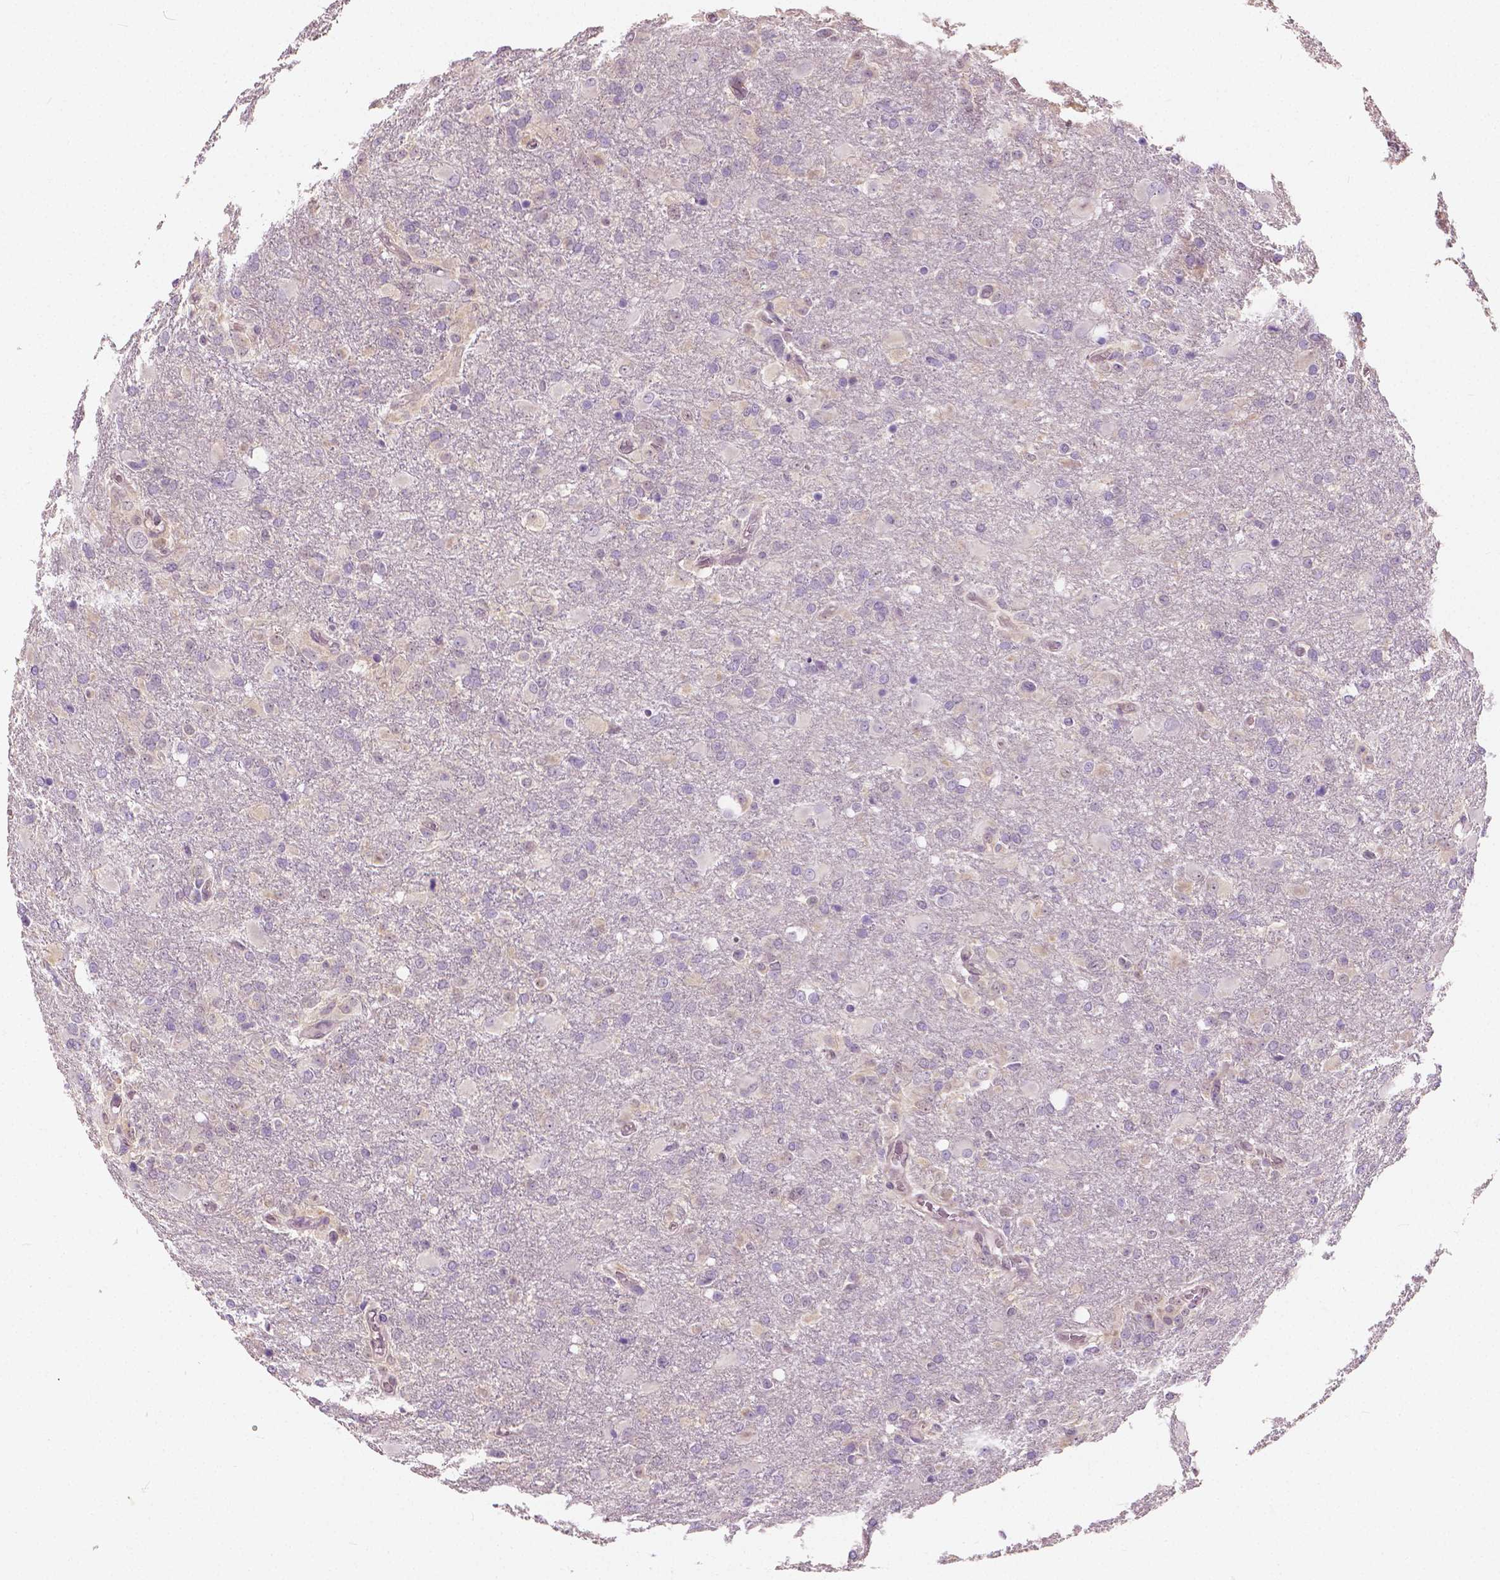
{"staining": {"intensity": "negative", "quantity": "none", "location": "none"}, "tissue": "glioma", "cell_type": "Tumor cells", "image_type": "cancer", "snomed": [{"axis": "morphology", "description": "Glioma, malignant, High grade"}, {"axis": "topography", "description": "Brain"}], "caption": "Tumor cells show no significant staining in glioma.", "gene": "TKFC", "patient": {"sex": "male", "age": 68}}